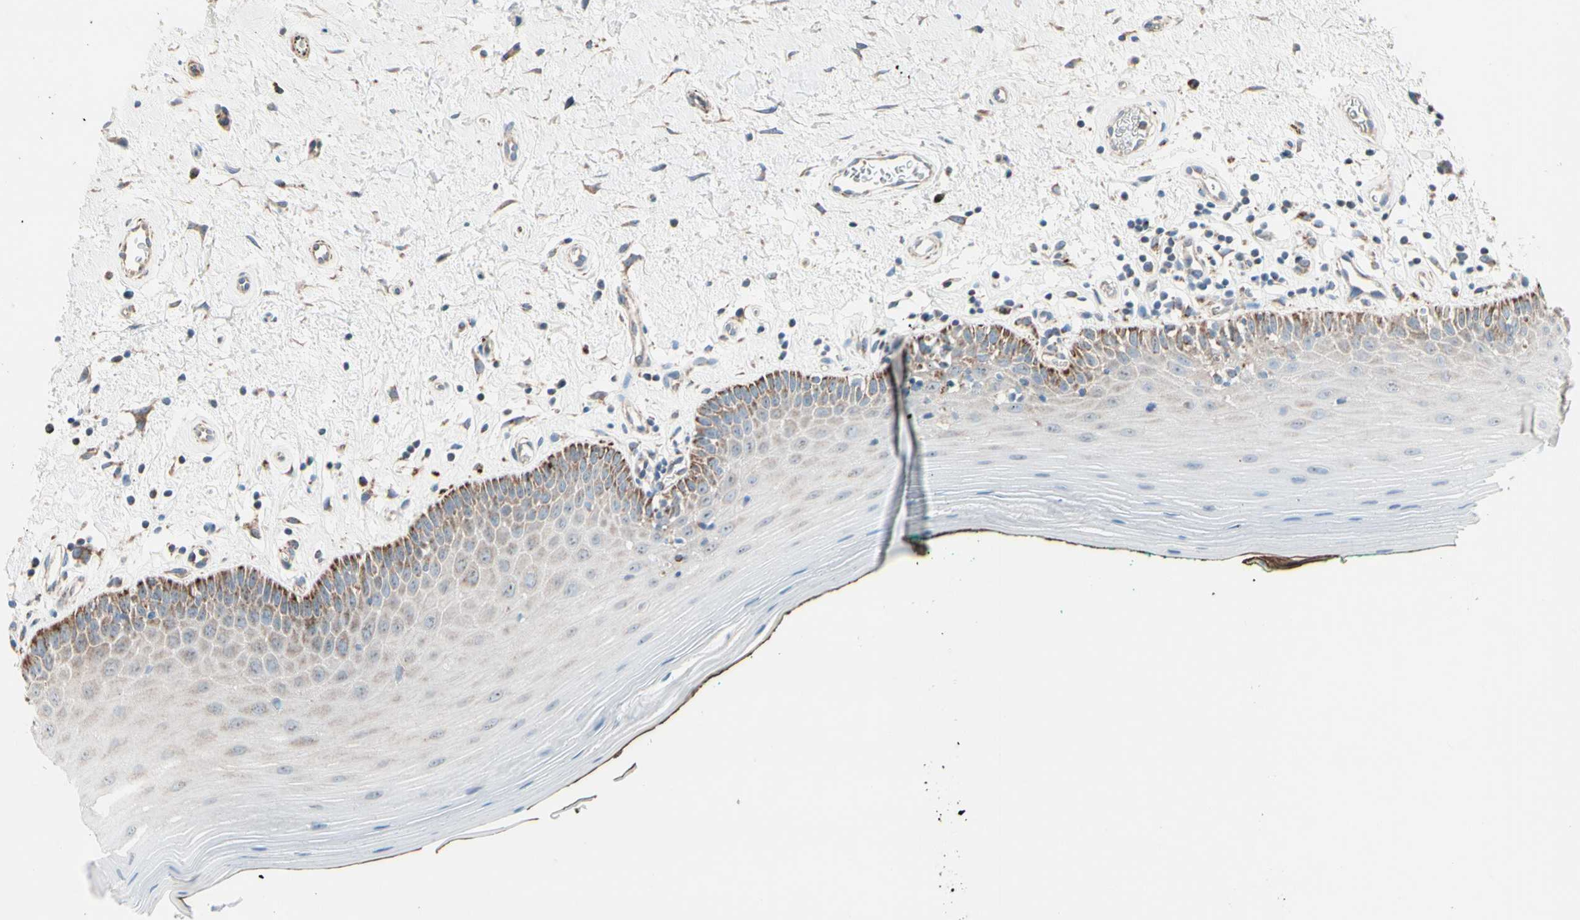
{"staining": {"intensity": "moderate", "quantity": "<25%", "location": "cytoplasmic/membranous"}, "tissue": "oral mucosa", "cell_type": "Squamous epithelial cells", "image_type": "normal", "snomed": [{"axis": "morphology", "description": "Normal tissue, NOS"}, {"axis": "topography", "description": "Skeletal muscle"}, {"axis": "topography", "description": "Oral tissue"}], "caption": "A low amount of moderate cytoplasmic/membranous positivity is identified in about <25% of squamous epithelial cells in benign oral mucosa.", "gene": "CPT1A", "patient": {"sex": "male", "age": 58}}